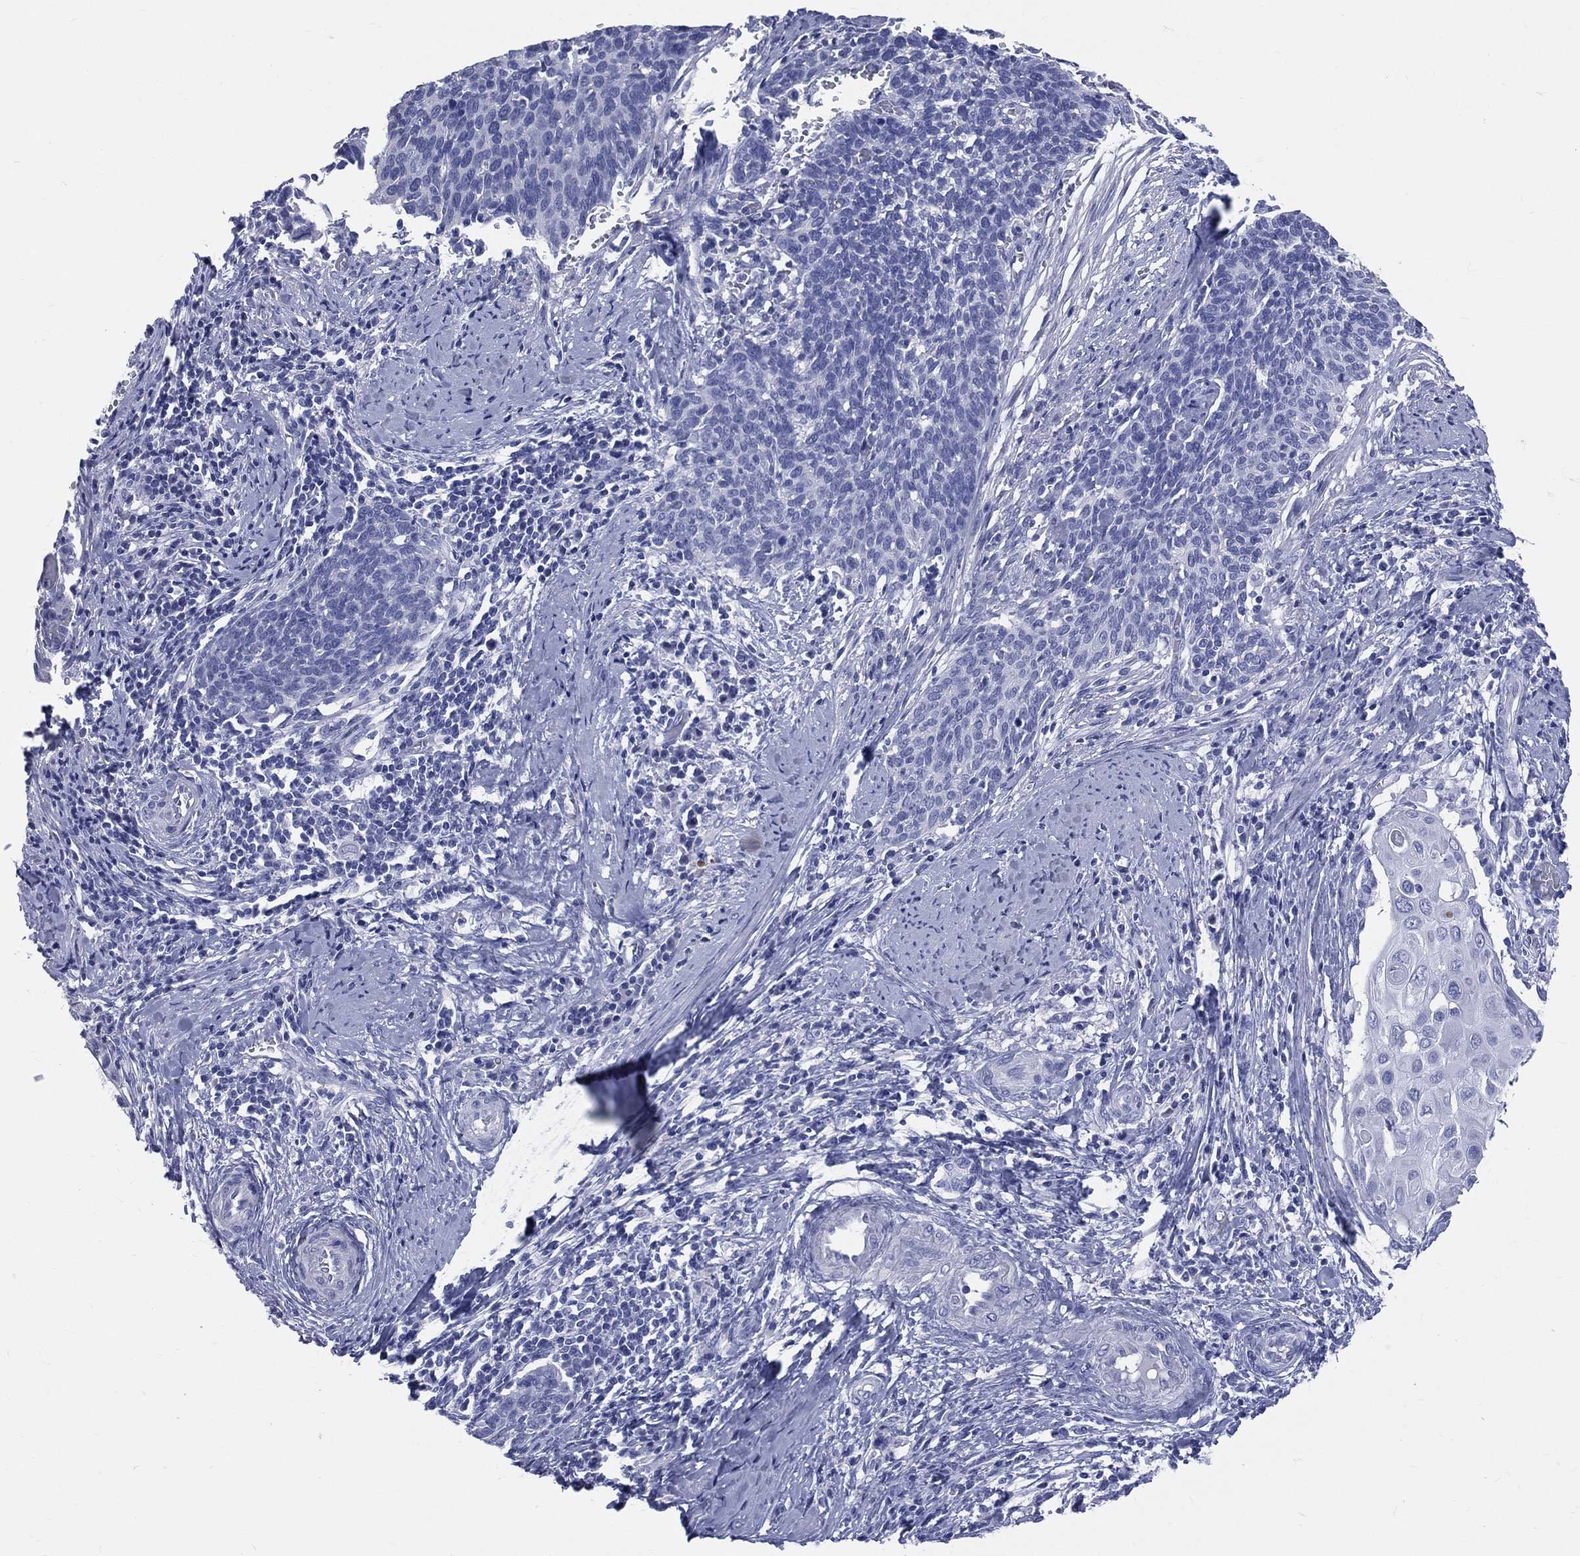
{"staining": {"intensity": "negative", "quantity": "none", "location": "none"}, "tissue": "cervical cancer", "cell_type": "Tumor cells", "image_type": "cancer", "snomed": [{"axis": "morphology", "description": "Squamous cell carcinoma, NOS"}, {"axis": "topography", "description": "Cervix"}], "caption": "This is an immunohistochemistry (IHC) image of cervical squamous cell carcinoma. There is no positivity in tumor cells.", "gene": "CYLC1", "patient": {"sex": "female", "age": 39}}